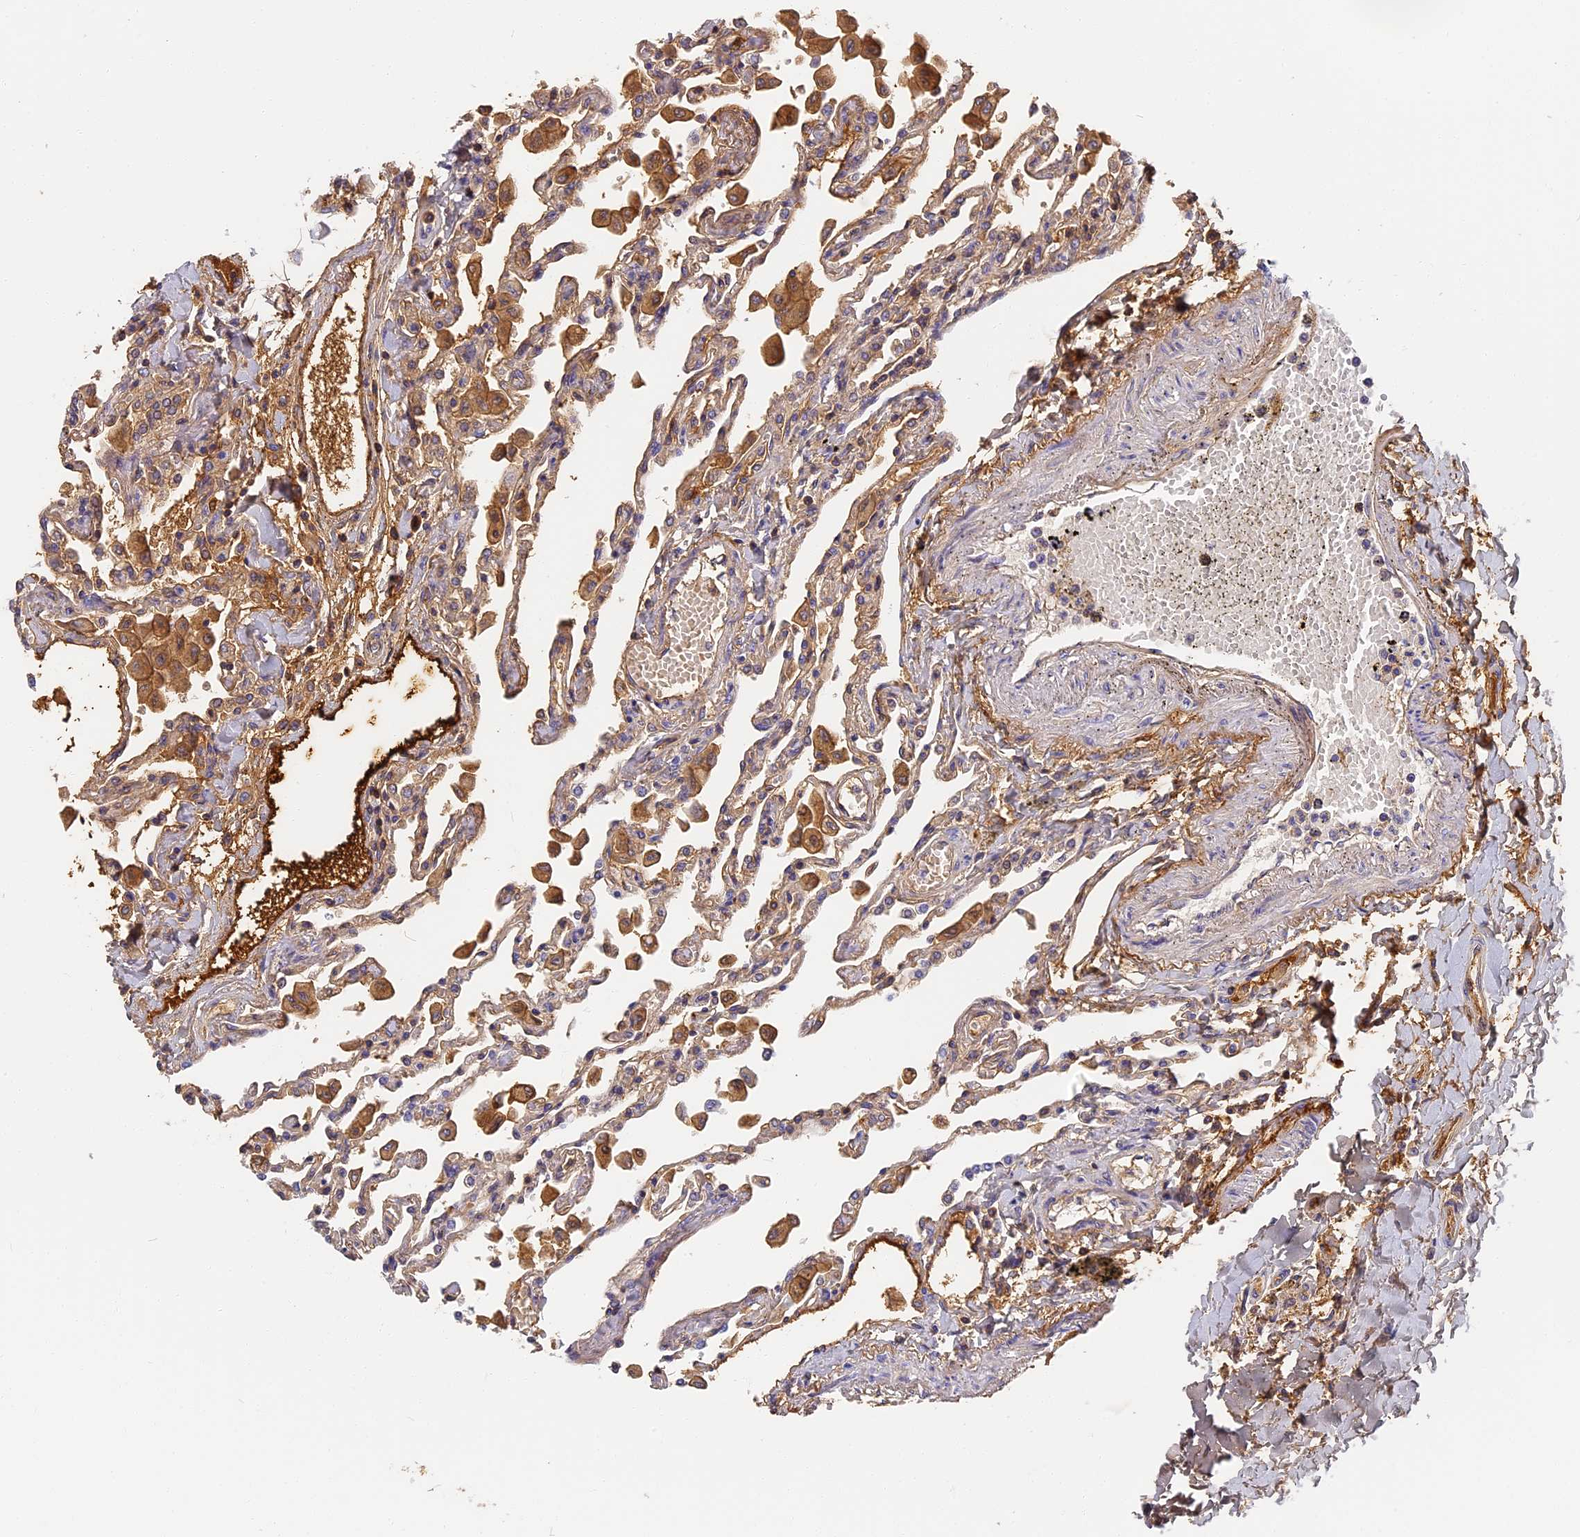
{"staining": {"intensity": "moderate", "quantity": "<25%", "location": "cytoplasmic/membranous"}, "tissue": "lung", "cell_type": "Alveolar cells", "image_type": "normal", "snomed": [{"axis": "morphology", "description": "Normal tissue, NOS"}, {"axis": "topography", "description": "Bronchus"}, {"axis": "topography", "description": "Lung"}], "caption": "This micrograph displays immunohistochemistry staining of unremarkable human lung, with low moderate cytoplasmic/membranous positivity in about <25% of alveolar cells.", "gene": "ITIH1", "patient": {"sex": "female", "age": 49}}